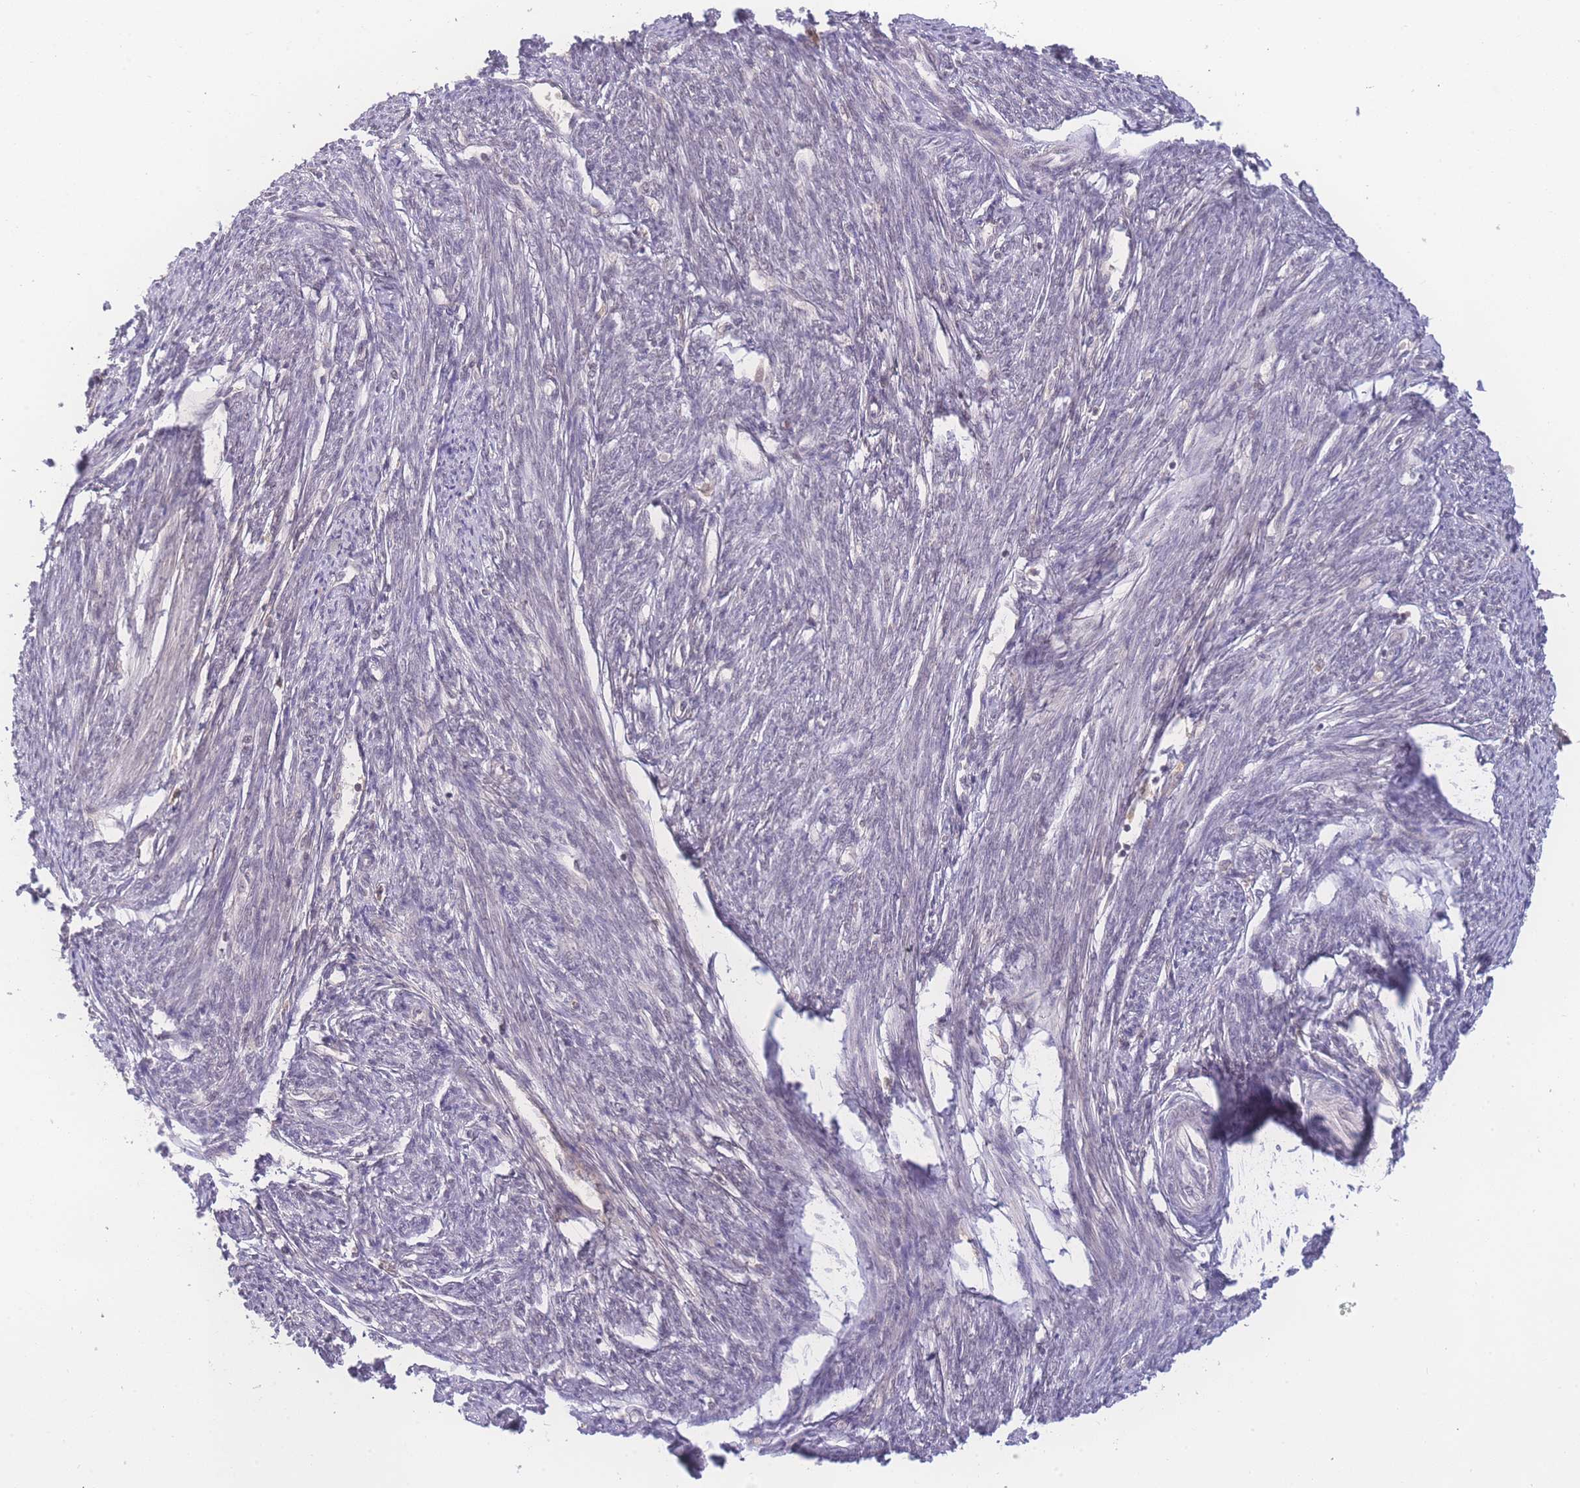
{"staining": {"intensity": "moderate", "quantity": "<25%", "location": "nuclear"}, "tissue": "smooth muscle", "cell_type": "Smooth muscle cells", "image_type": "normal", "snomed": [{"axis": "morphology", "description": "Normal tissue, NOS"}, {"axis": "topography", "description": "Smooth muscle"}, {"axis": "topography", "description": "Uterus"}], "caption": "Protein staining of normal smooth muscle displays moderate nuclear staining in approximately <25% of smooth muscle cells. (DAB (3,3'-diaminobenzidine) = brown stain, brightfield microscopy at high magnification).", "gene": "RAVER1", "patient": {"sex": "female", "age": 59}}